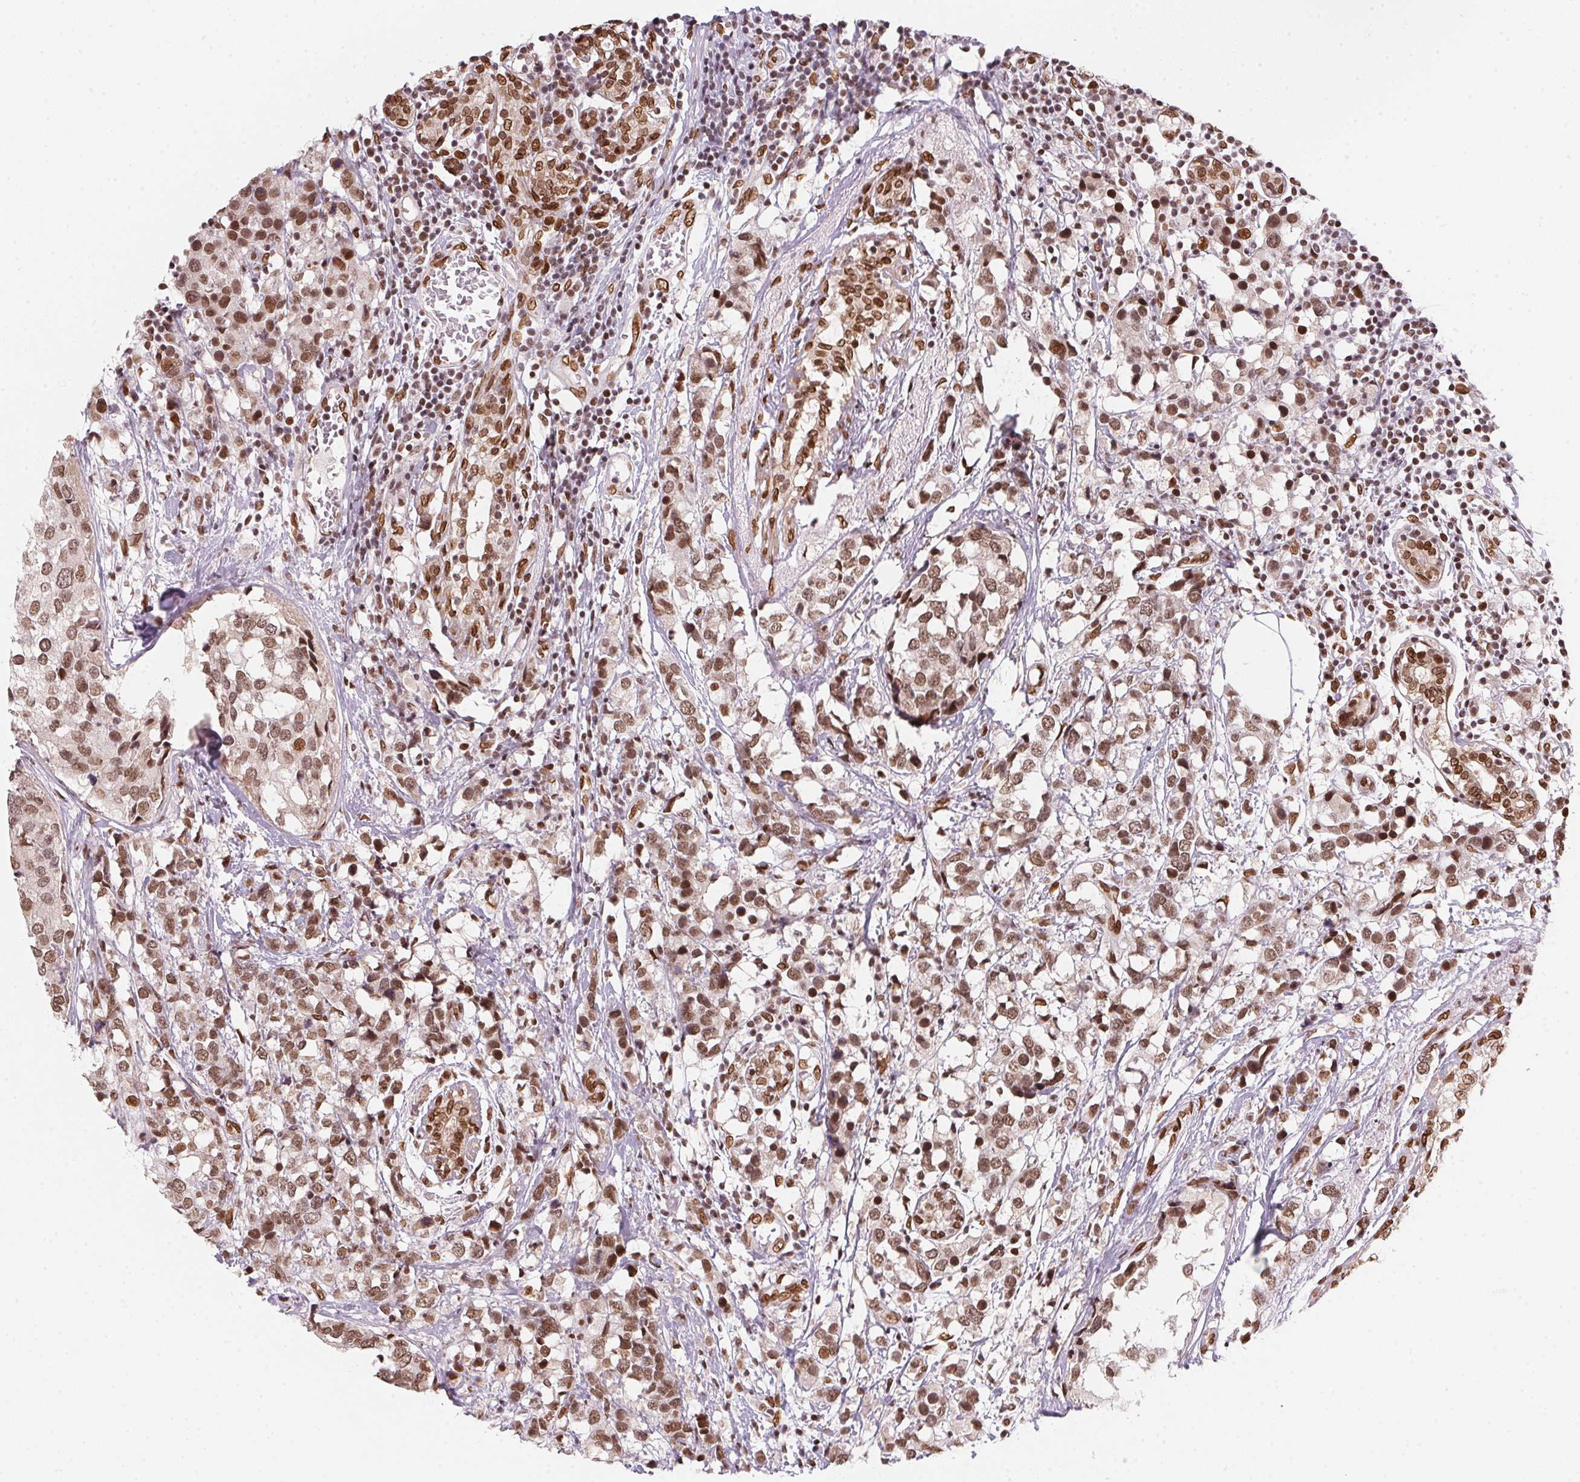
{"staining": {"intensity": "moderate", "quantity": ">75%", "location": "nuclear"}, "tissue": "breast cancer", "cell_type": "Tumor cells", "image_type": "cancer", "snomed": [{"axis": "morphology", "description": "Lobular carcinoma"}, {"axis": "topography", "description": "Breast"}], "caption": "An immunohistochemistry histopathology image of neoplastic tissue is shown. Protein staining in brown highlights moderate nuclear positivity in breast cancer (lobular carcinoma) within tumor cells. Using DAB (brown) and hematoxylin (blue) stains, captured at high magnification using brightfield microscopy.", "gene": "SAP30BP", "patient": {"sex": "female", "age": 59}}